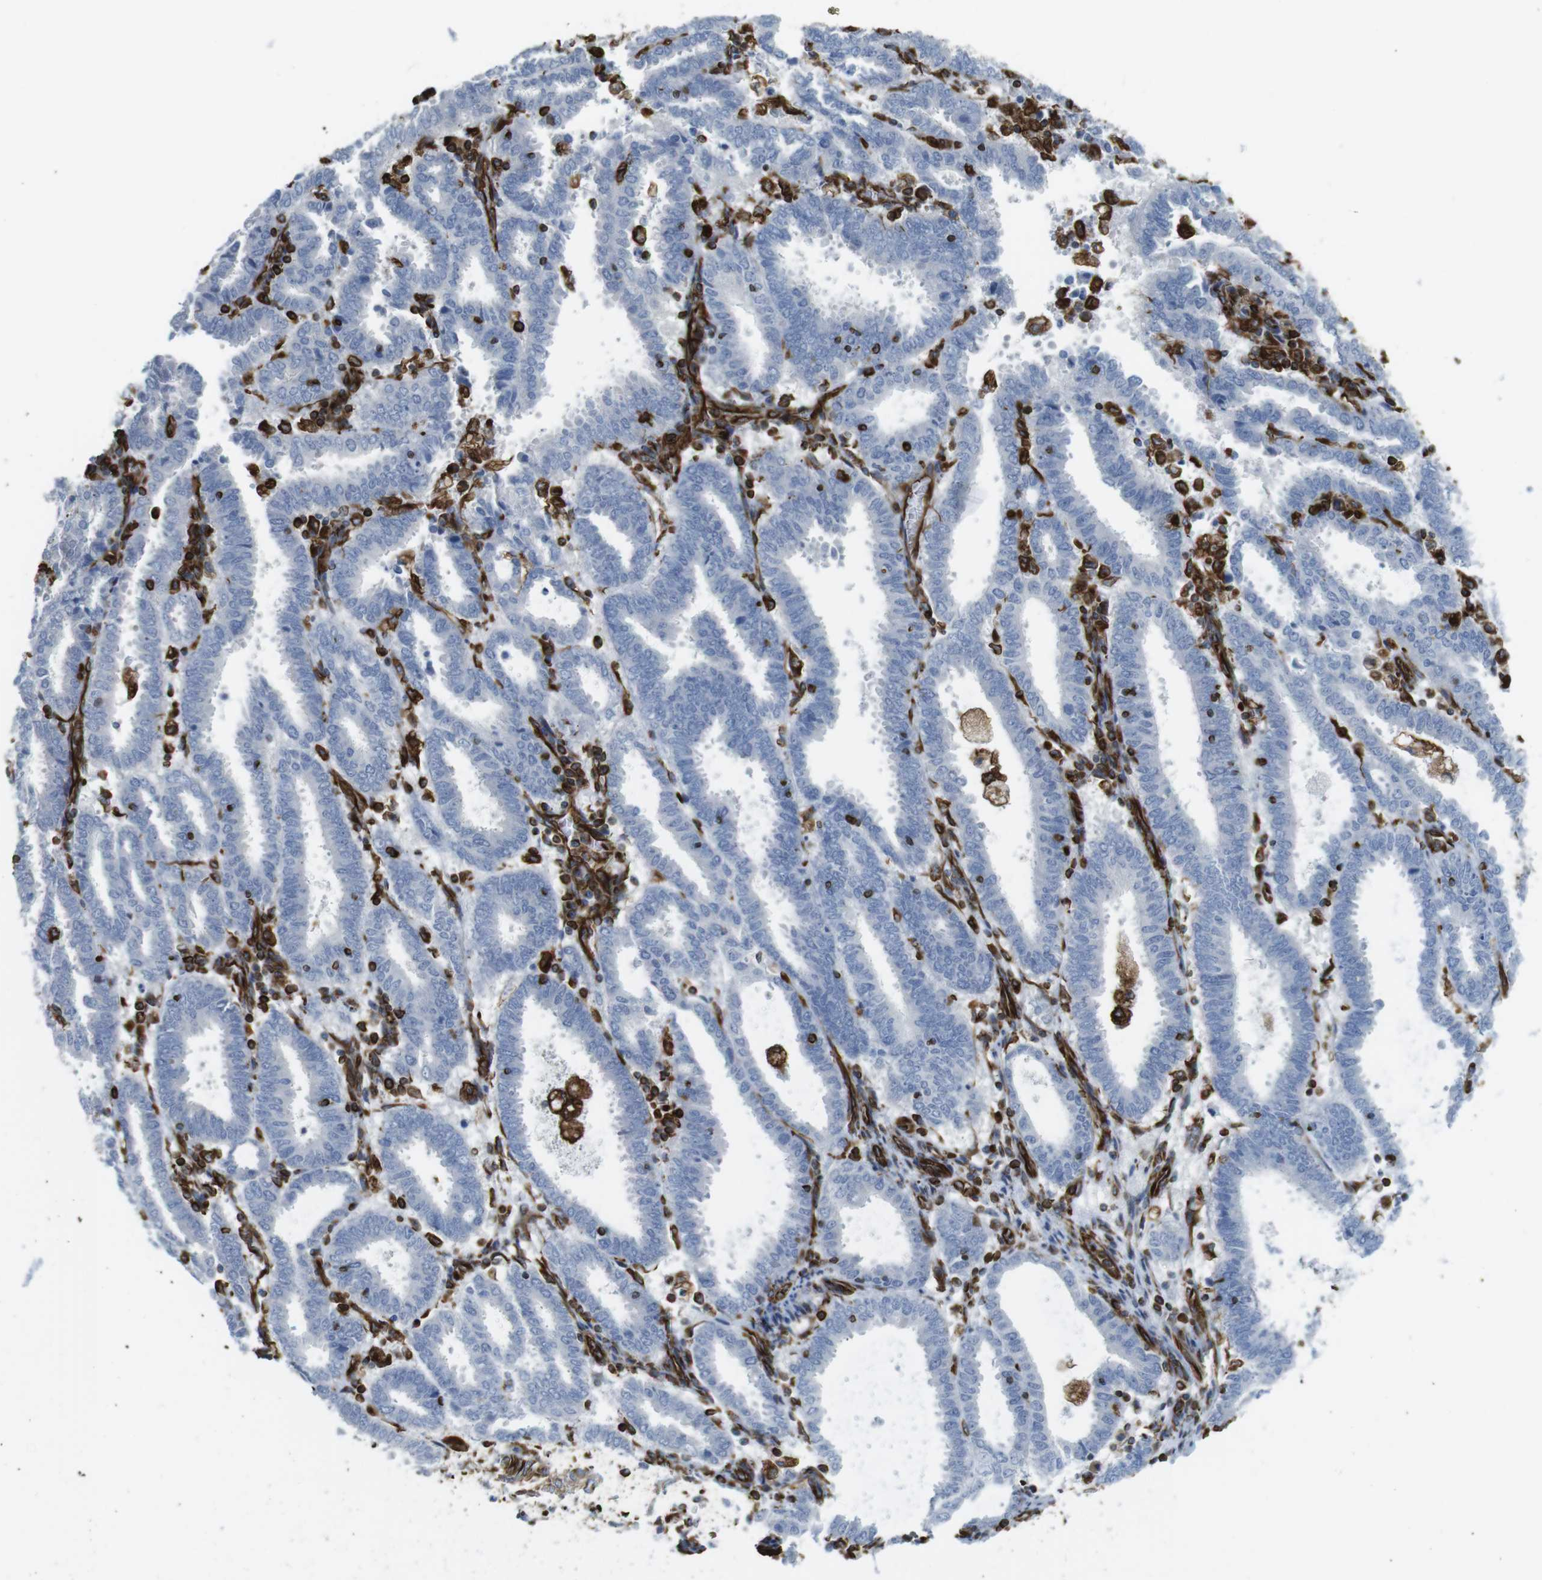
{"staining": {"intensity": "negative", "quantity": "none", "location": "none"}, "tissue": "endometrial cancer", "cell_type": "Tumor cells", "image_type": "cancer", "snomed": [{"axis": "morphology", "description": "Adenocarcinoma, NOS"}, {"axis": "topography", "description": "Uterus"}], "caption": "This micrograph is of endometrial cancer (adenocarcinoma) stained with immunohistochemistry to label a protein in brown with the nuclei are counter-stained blue. There is no positivity in tumor cells.", "gene": "RALGPS1", "patient": {"sex": "female", "age": 83}}